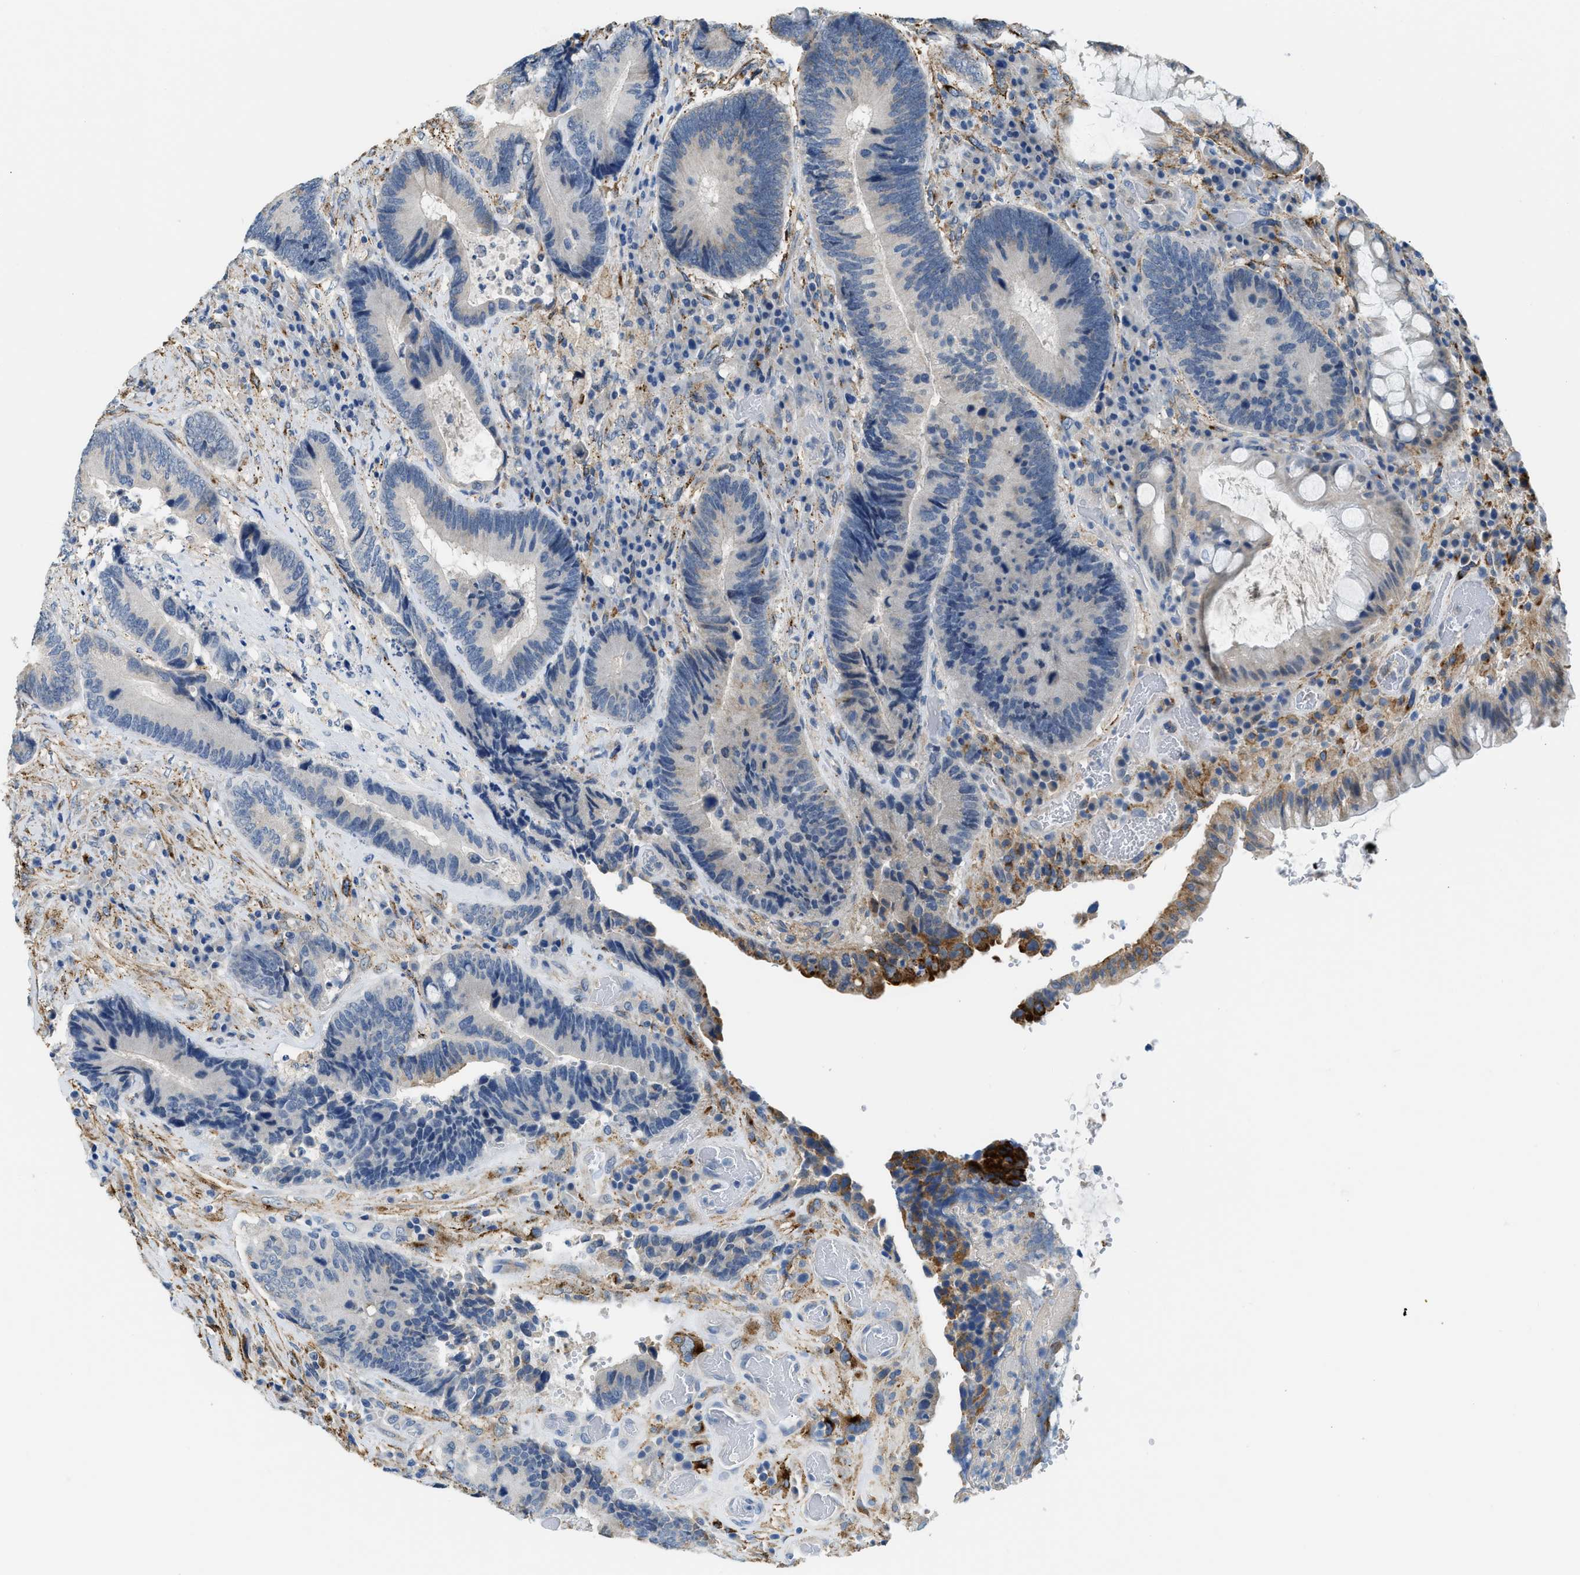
{"staining": {"intensity": "weak", "quantity": "<25%", "location": "cytoplasmic/membranous"}, "tissue": "colorectal cancer", "cell_type": "Tumor cells", "image_type": "cancer", "snomed": [{"axis": "morphology", "description": "Adenocarcinoma, NOS"}, {"axis": "topography", "description": "Rectum"}], "caption": "A high-resolution photomicrograph shows immunohistochemistry (IHC) staining of colorectal cancer (adenocarcinoma), which exhibits no significant positivity in tumor cells. (DAB (3,3'-diaminobenzidine) immunohistochemistry (IHC) with hematoxylin counter stain).", "gene": "LRP1", "patient": {"sex": "female", "age": 89}}